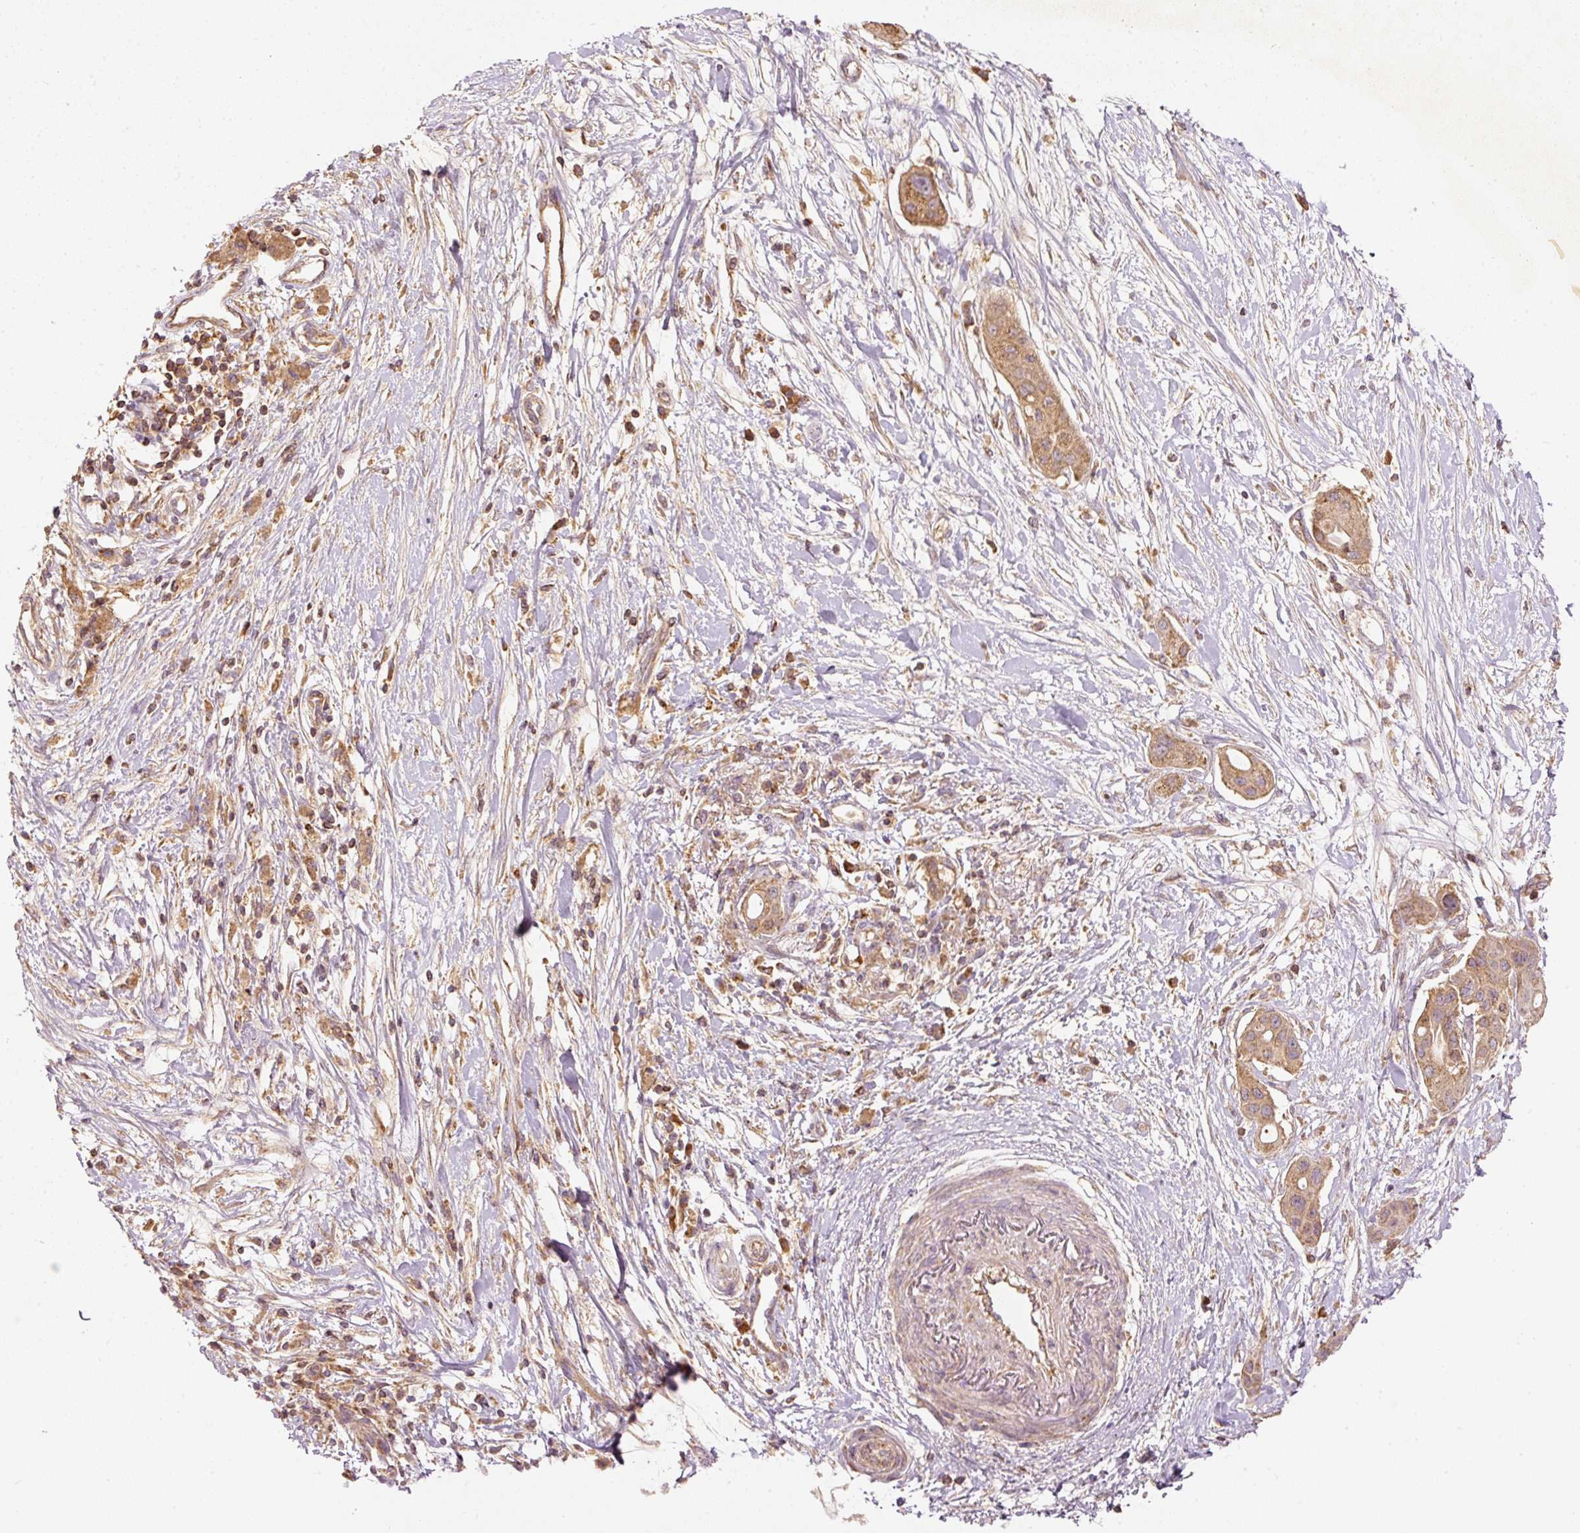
{"staining": {"intensity": "moderate", "quantity": ">75%", "location": "cytoplasmic/membranous"}, "tissue": "pancreatic cancer", "cell_type": "Tumor cells", "image_type": "cancer", "snomed": [{"axis": "morphology", "description": "Adenocarcinoma, NOS"}, {"axis": "topography", "description": "Pancreas"}], "caption": "Human adenocarcinoma (pancreatic) stained with a brown dye displays moderate cytoplasmic/membranous positive expression in about >75% of tumor cells.", "gene": "PSENEN", "patient": {"sex": "male", "age": 68}}